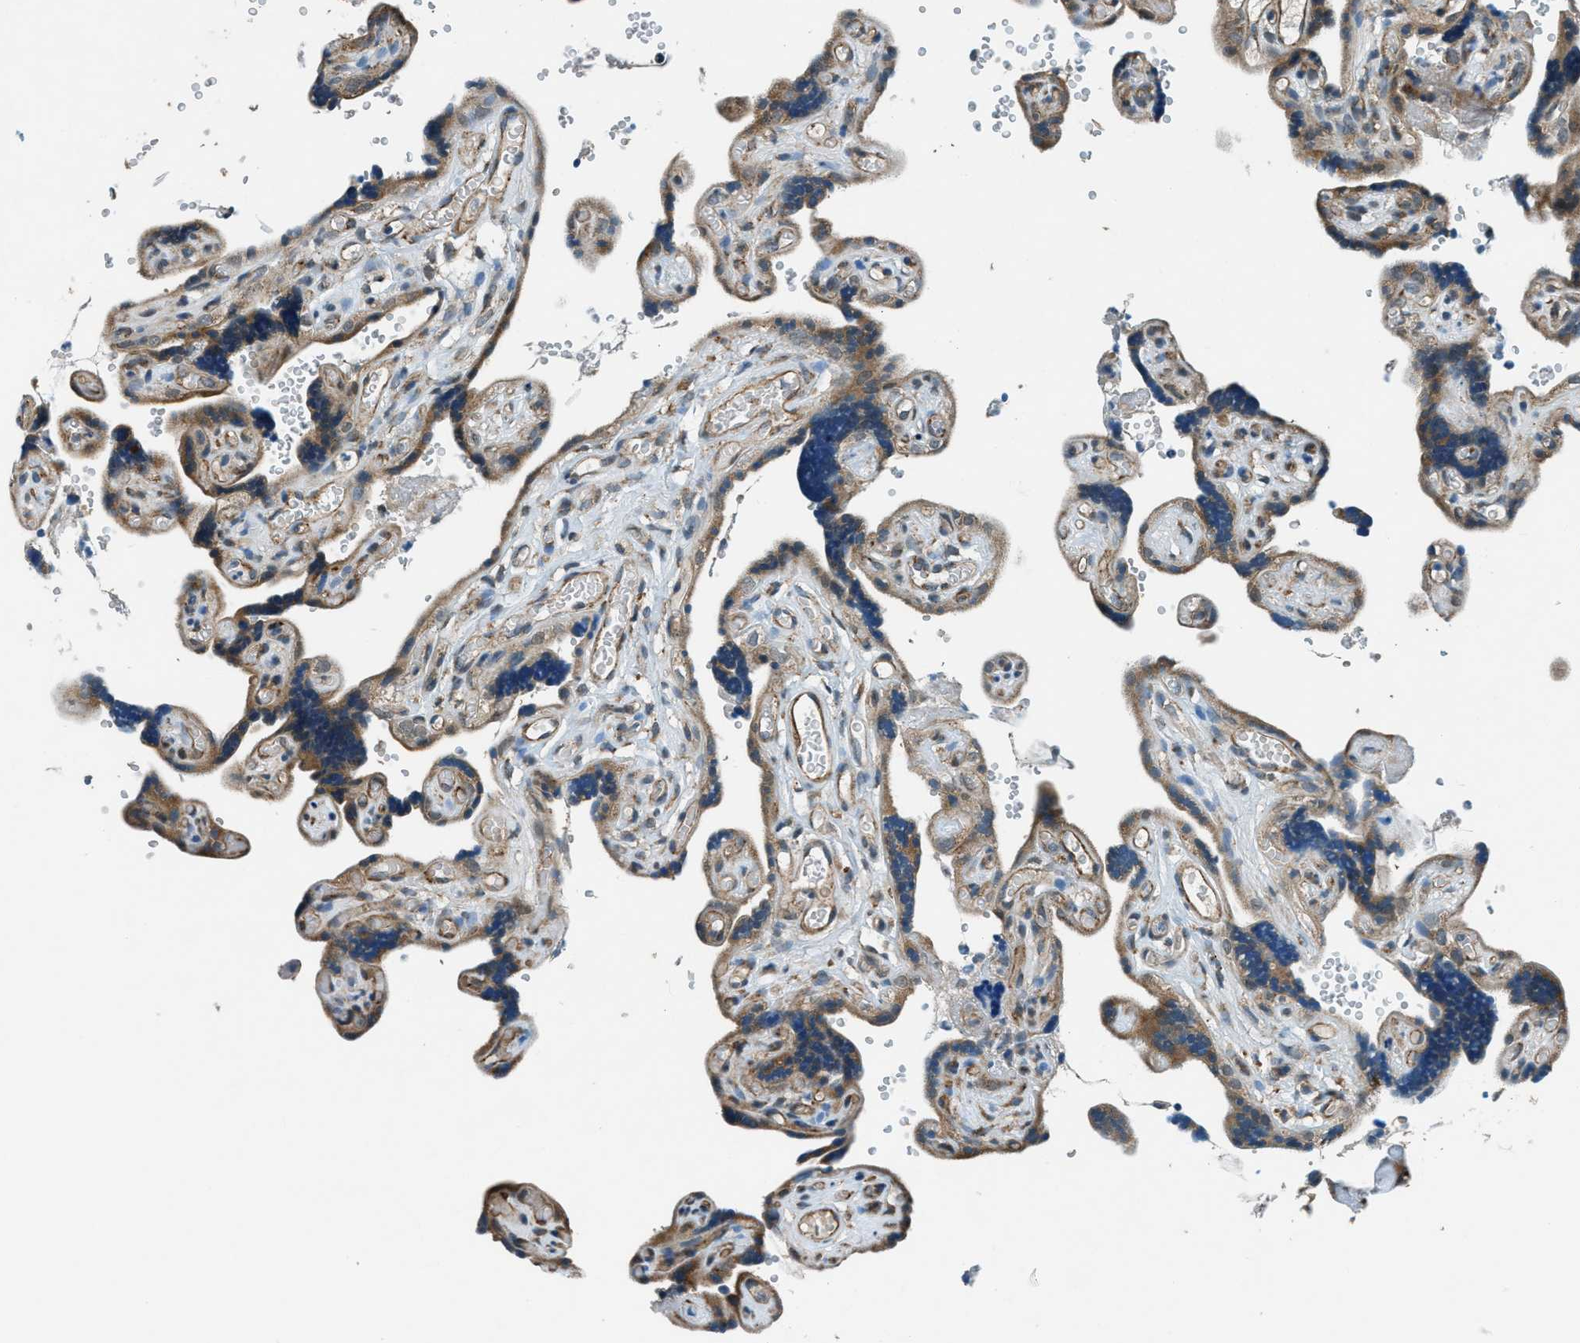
{"staining": {"intensity": "strong", "quantity": ">75%", "location": "cytoplasmic/membranous"}, "tissue": "placenta", "cell_type": "Decidual cells", "image_type": "normal", "snomed": [{"axis": "morphology", "description": "Normal tissue, NOS"}, {"axis": "topography", "description": "Placenta"}], "caption": "Immunohistochemical staining of benign placenta reveals >75% levels of strong cytoplasmic/membranous protein staining in approximately >75% of decidual cells.", "gene": "GINM1", "patient": {"sex": "female", "age": 30}}